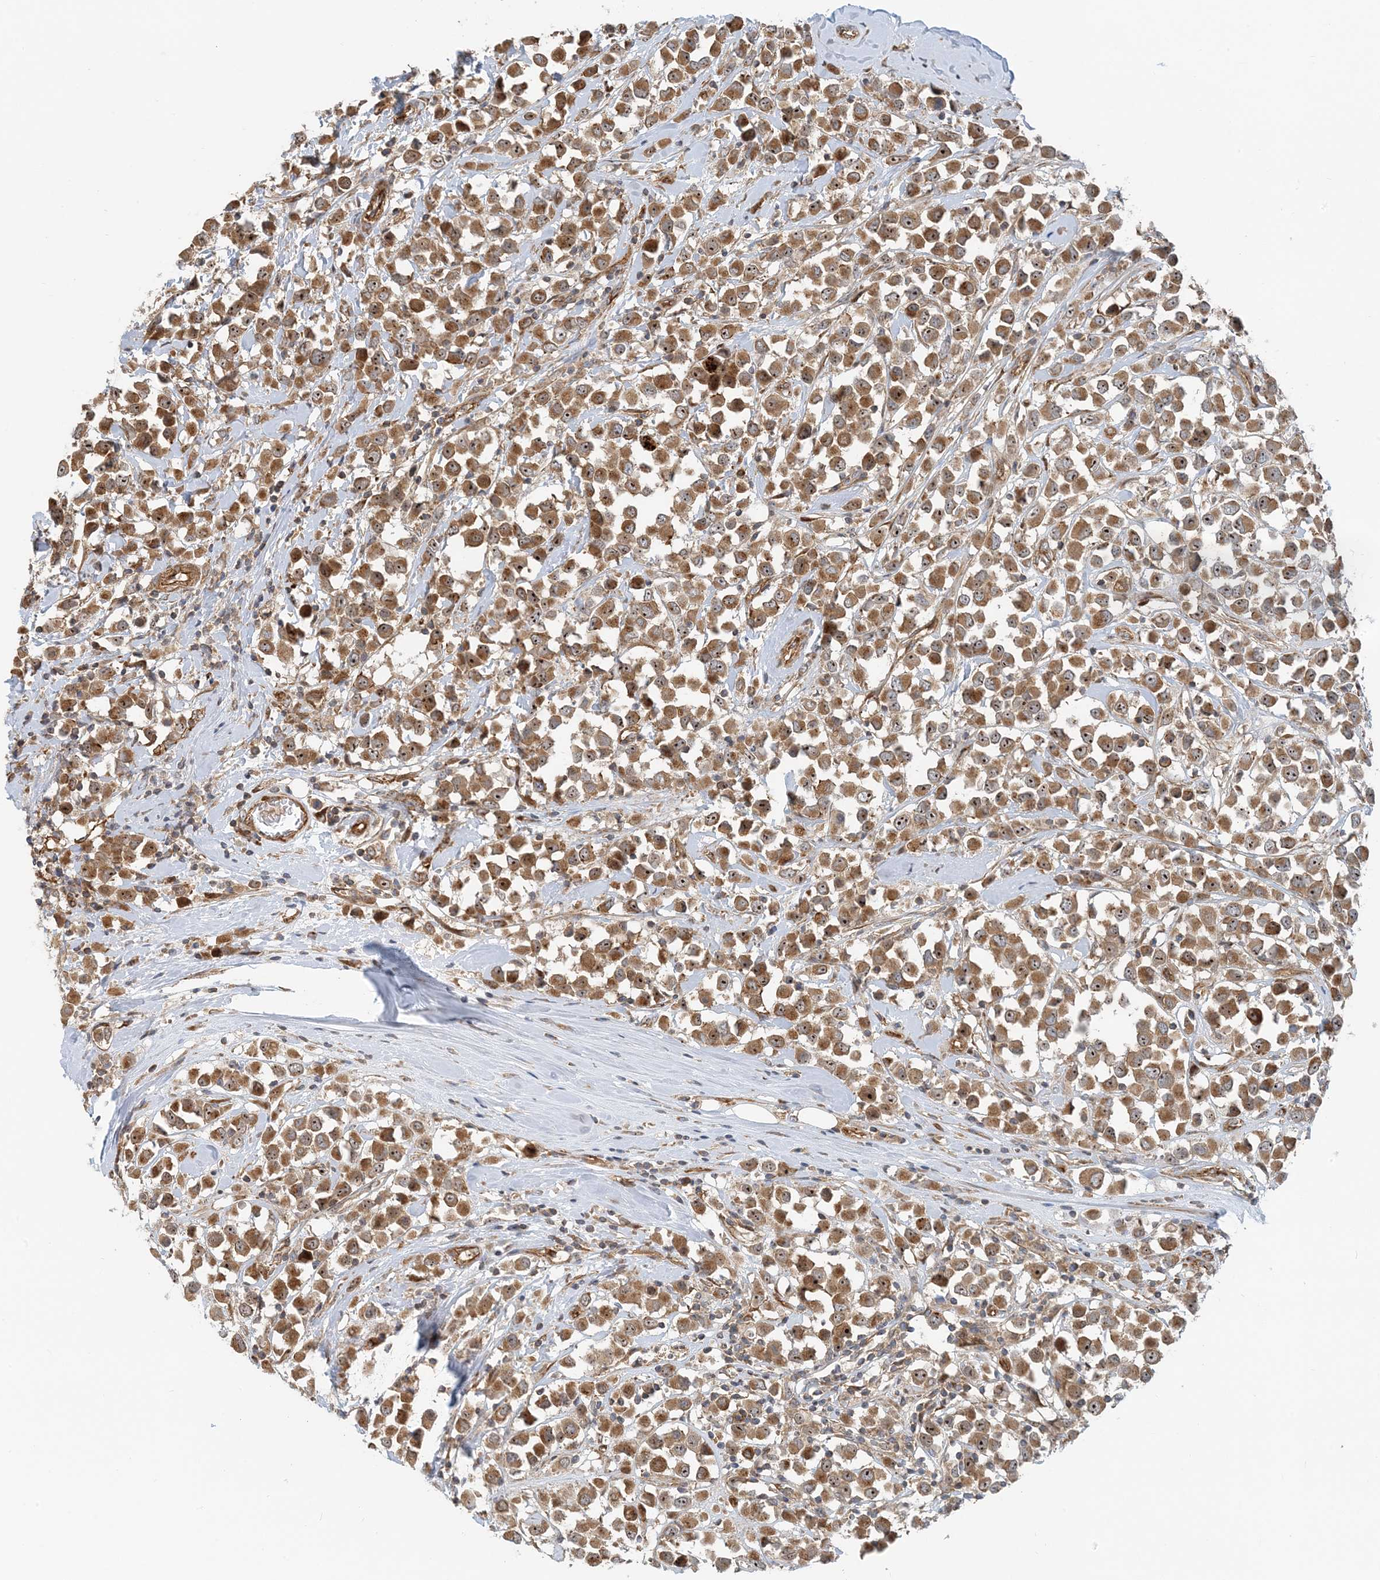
{"staining": {"intensity": "moderate", "quantity": ">75%", "location": "cytoplasmic/membranous,nuclear"}, "tissue": "breast cancer", "cell_type": "Tumor cells", "image_type": "cancer", "snomed": [{"axis": "morphology", "description": "Duct carcinoma"}, {"axis": "topography", "description": "Breast"}], "caption": "Invasive ductal carcinoma (breast) tissue shows moderate cytoplasmic/membranous and nuclear staining in about >75% of tumor cells, visualized by immunohistochemistry. The protein is shown in brown color, while the nuclei are stained blue.", "gene": "MYL5", "patient": {"sex": "female", "age": 61}}